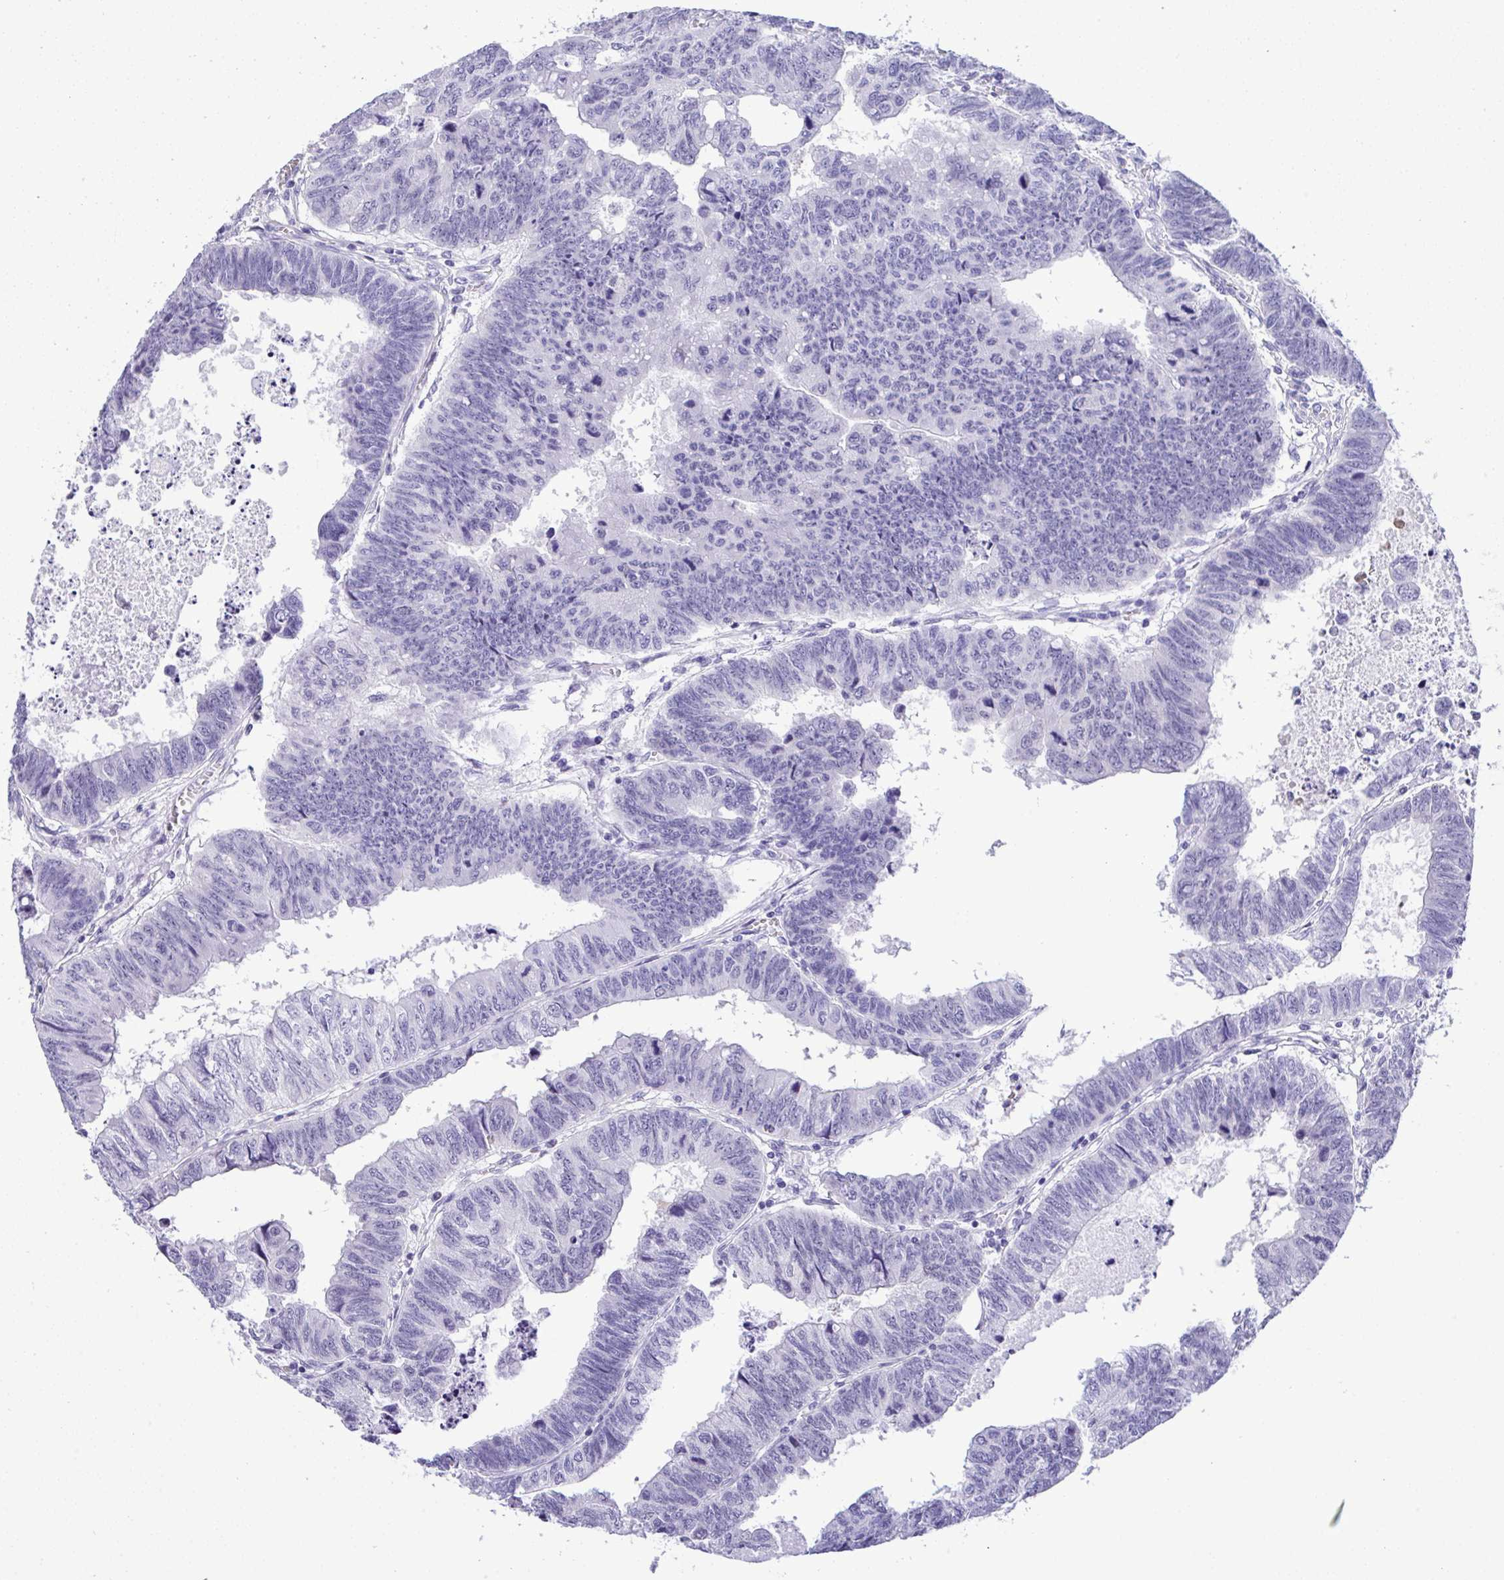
{"staining": {"intensity": "negative", "quantity": "none", "location": "none"}, "tissue": "colorectal cancer", "cell_type": "Tumor cells", "image_type": "cancer", "snomed": [{"axis": "morphology", "description": "Adenocarcinoma, NOS"}, {"axis": "topography", "description": "Colon"}], "caption": "Colorectal cancer was stained to show a protein in brown. There is no significant expression in tumor cells.", "gene": "YBX2", "patient": {"sex": "male", "age": 62}}